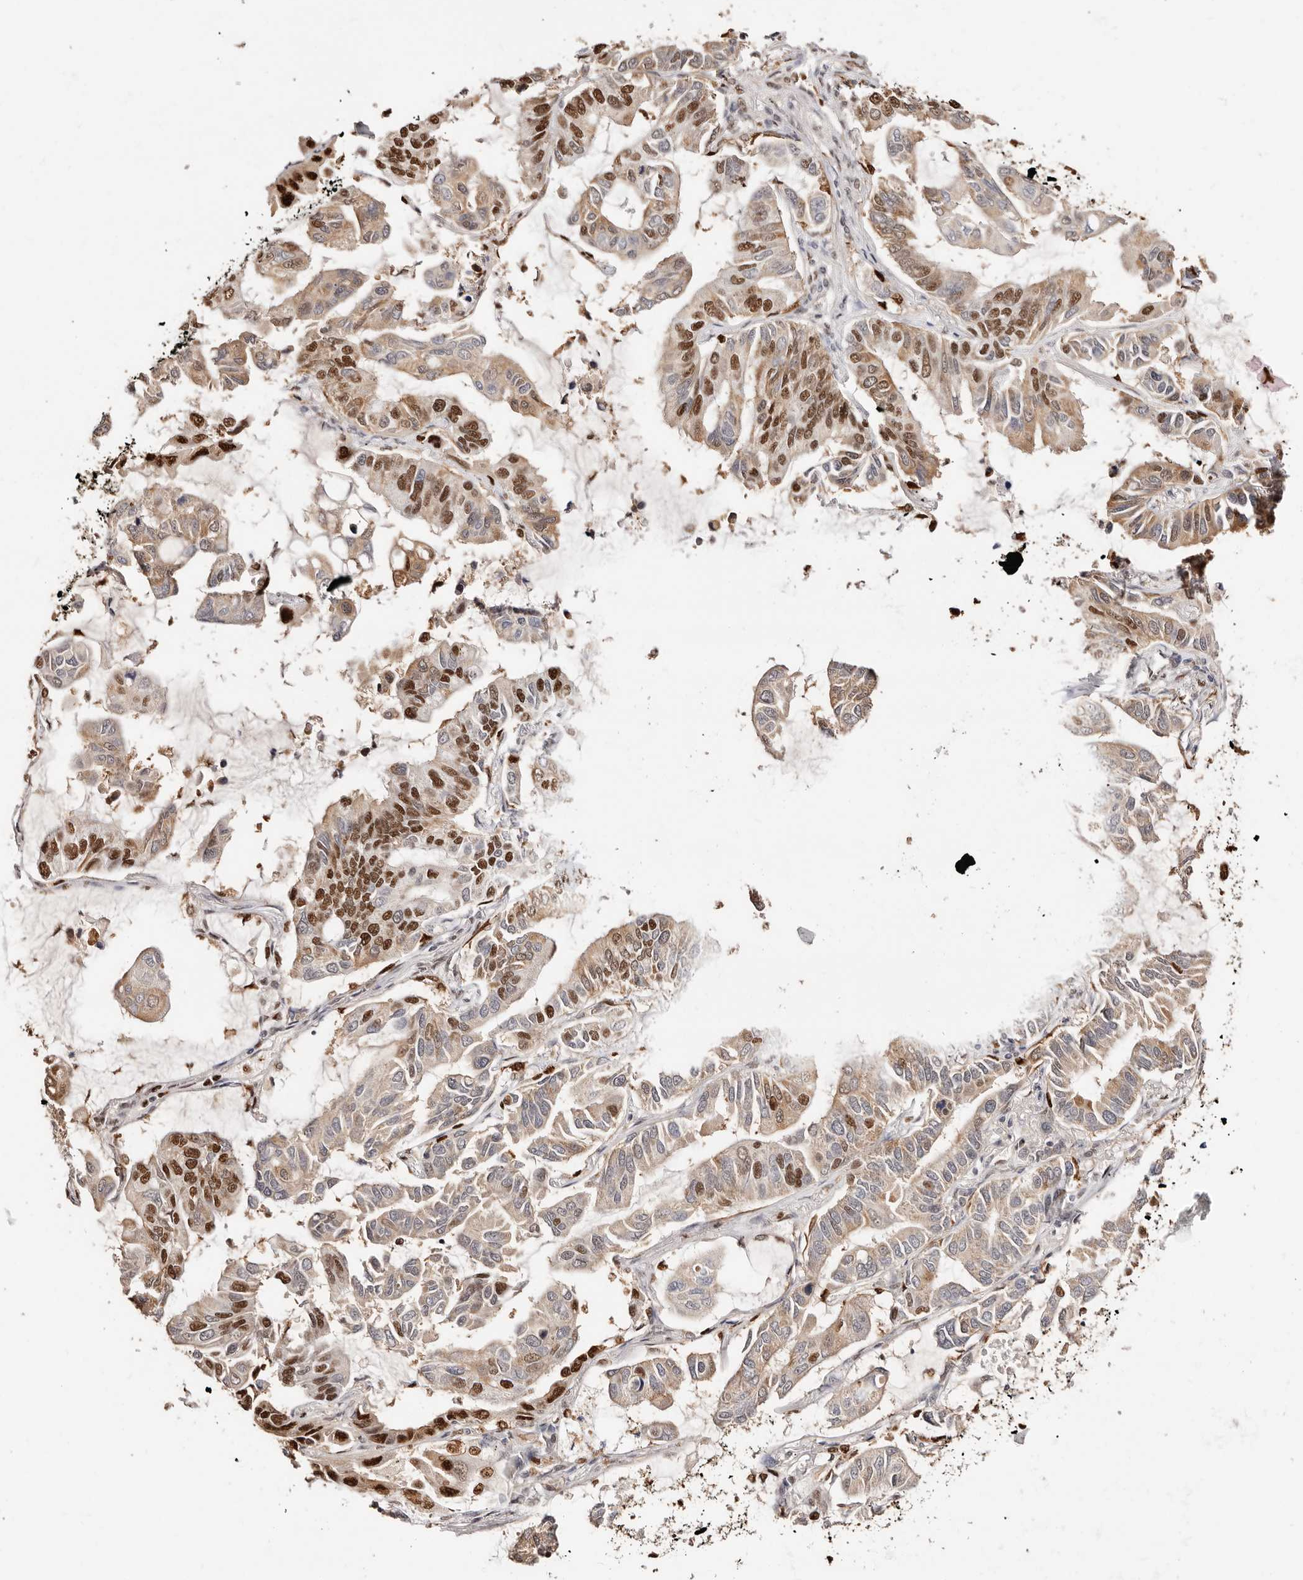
{"staining": {"intensity": "moderate", "quantity": "25%-75%", "location": "cytoplasmic/membranous,nuclear"}, "tissue": "lung cancer", "cell_type": "Tumor cells", "image_type": "cancer", "snomed": [{"axis": "morphology", "description": "Adenocarcinoma, NOS"}, {"axis": "topography", "description": "Lung"}], "caption": "IHC (DAB (3,3'-diaminobenzidine)) staining of lung adenocarcinoma displays moderate cytoplasmic/membranous and nuclear protein staining in about 25%-75% of tumor cells.", "gene": "TKT", "patient": {"sex": "male", "age": 64}}